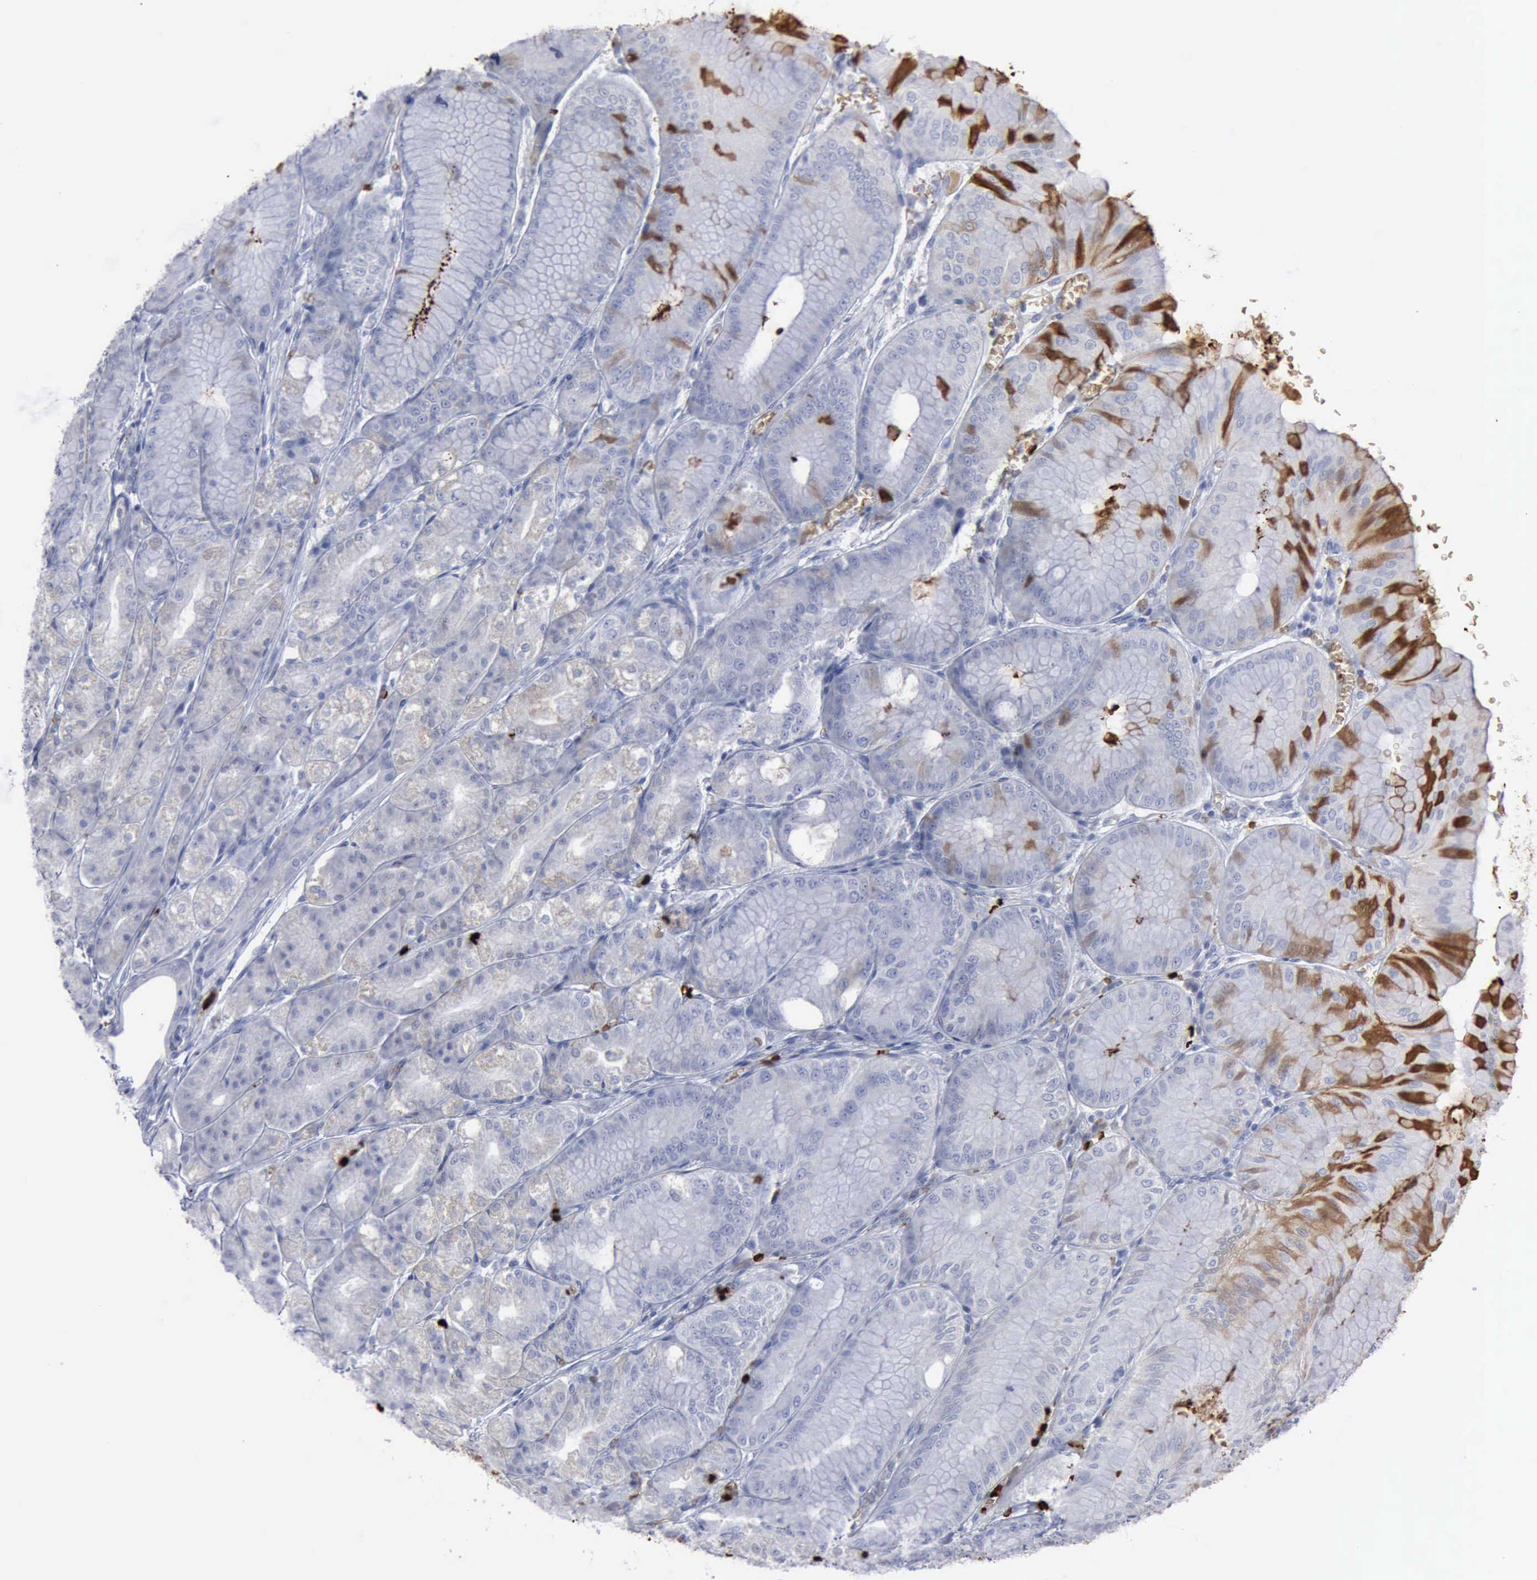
{"staining": {"intensity": "strong", "quantity": "<25%", "location": "cytoplasmic/membranous"}, "tissue": "stomach", "cell_type": "Glandular cells", "image_type": "normal", "snomed": [{"axis": "morphology", "description": "Normal tissue, NOS"}, {"axis": "topography", "description": "Stomach, lower"}], "caption": "A histopathology image of human stomach stained for a protein reveals strong cytoplasmic/membranous brown staining in glandular cells.", "gene": "TGFB1", "patient": {"sex": "male", "age": 71}}